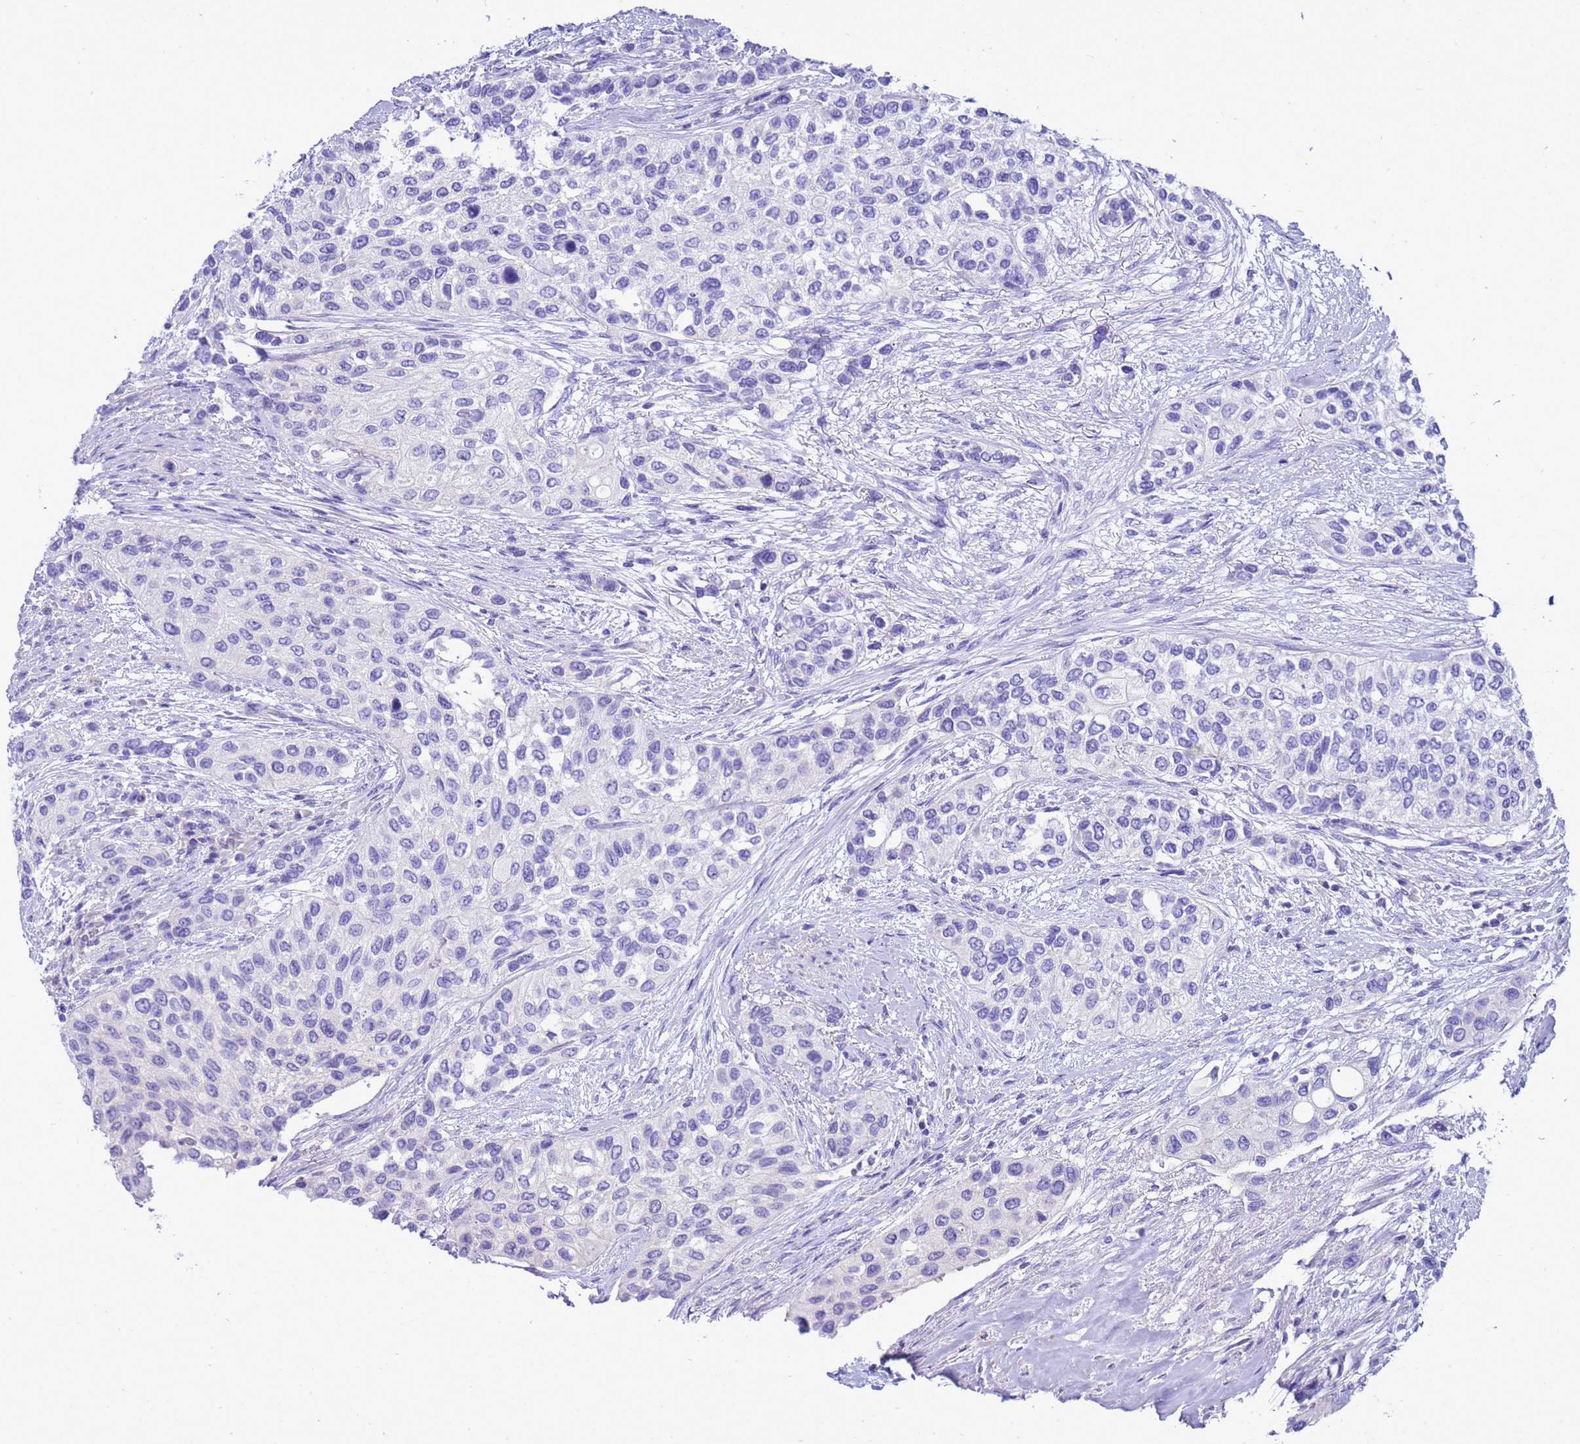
{"staining": {"intensity": "negative", "quantity": "none", "location": "none"}, "tissue": "urothelial cancer", "cell_type": "Tumor cells", "image_type": "cancer", "snomed": [{"axis": "morphology", "description": "Normal tissue, NOS"}, {"axis": "morphology", "description": "Urothelial carcinoma, High grade"}, {"axis": "topography", "description": "Vascular tissue"}, {"axis": "topography", "description": "Urinary bladder"}], "caption": "Tumor cells show no significant protein staining in high-grade urothelial carcinoma.", "gene": "BEST2", "patient": {"sex": "female", "age": 56}}